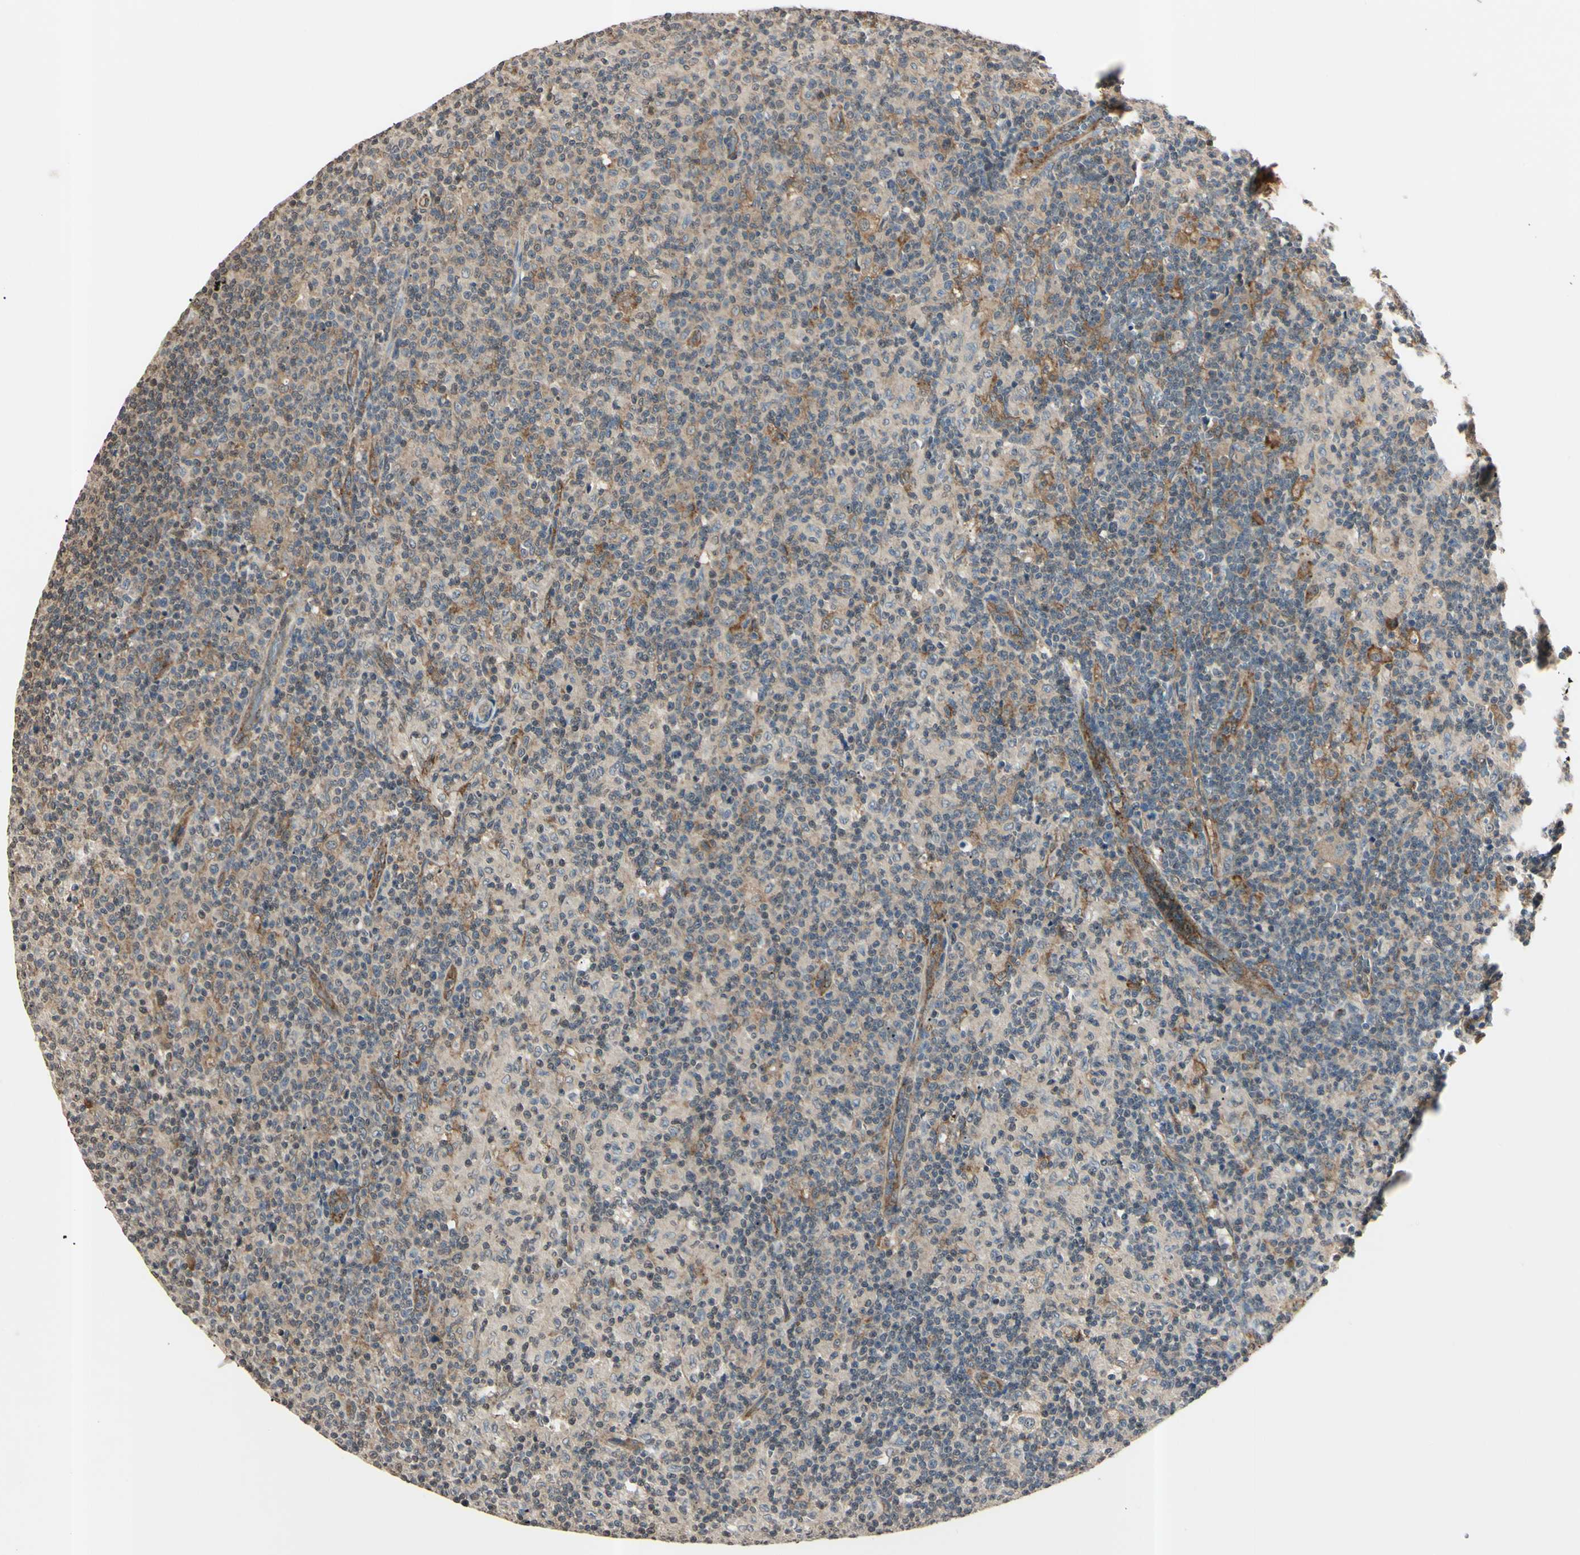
{"staining": {"intensity": "weak", "quantity": "25%-75%", "location": "cytoplasmic/membranous"}, "tissue": "lymph node", "cell_type": "Germinal center cells", "image_type": "normal", "snomed": [{"axis": "morphology", "description": "Normal tissue, NOS"}, {"axis": "morphology", "description": "Inflammation, NOS"}, {"axis": "topography", "description": "Lymph node"}], "caption": "DAB immunohistochemical staining of normal lymph node exhibits weak cytoplasmic/membranous protein positivity in about 25%-75% of germinal center cells. The staining was performed using DAB, with brown indicating positive protein expression. Nuclei are stained blue with hematoxylin.", "gene": "EPN1", "patient": {"sex": "male", "age": 55}}